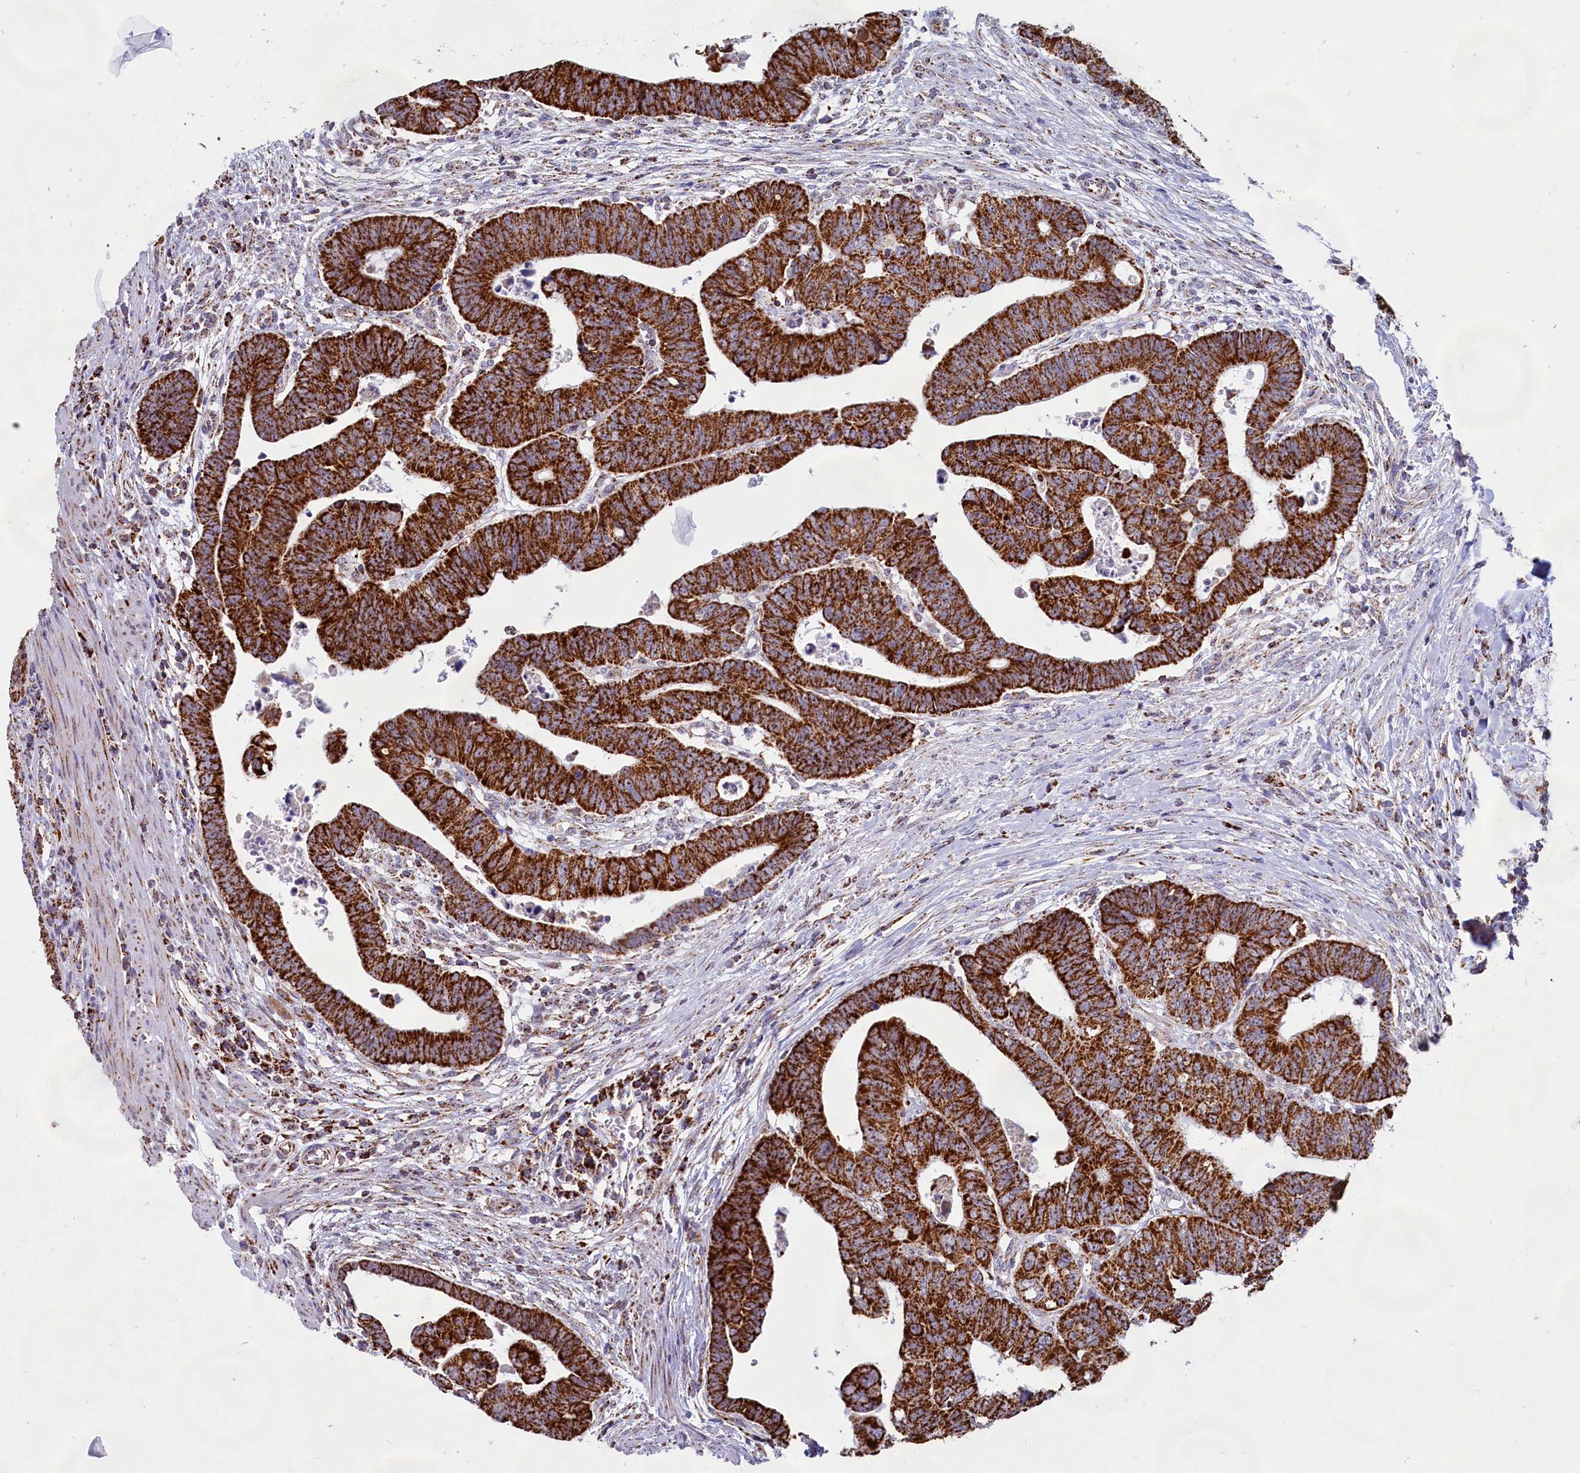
{"staining": {"intensity": "strong", "quantity": ">75%", "location": "cytoplasmic/membranous"}, "tissue": "colorectal cancer", "cell_type": "Tumor cells", "image_type": "cancer", "snomed": [{"axis": "morphology", "description": "Normal tissue, NOS"}, {"axis": "morphology", "description": "Adenocarcinoma, NOS"}, {"axis": "topography", "description": "Rectum"}], "caption": "DAB (3,3'-diaminobenzidine) immunohistochemical staining of colorectal cancer (adenocarcinoma) shows strong cytoplasmic/membranous protein positivity in approximately >75% of tumor cells.", "gene": "C1D", "patient": {"sex": "female", "age": 65}}